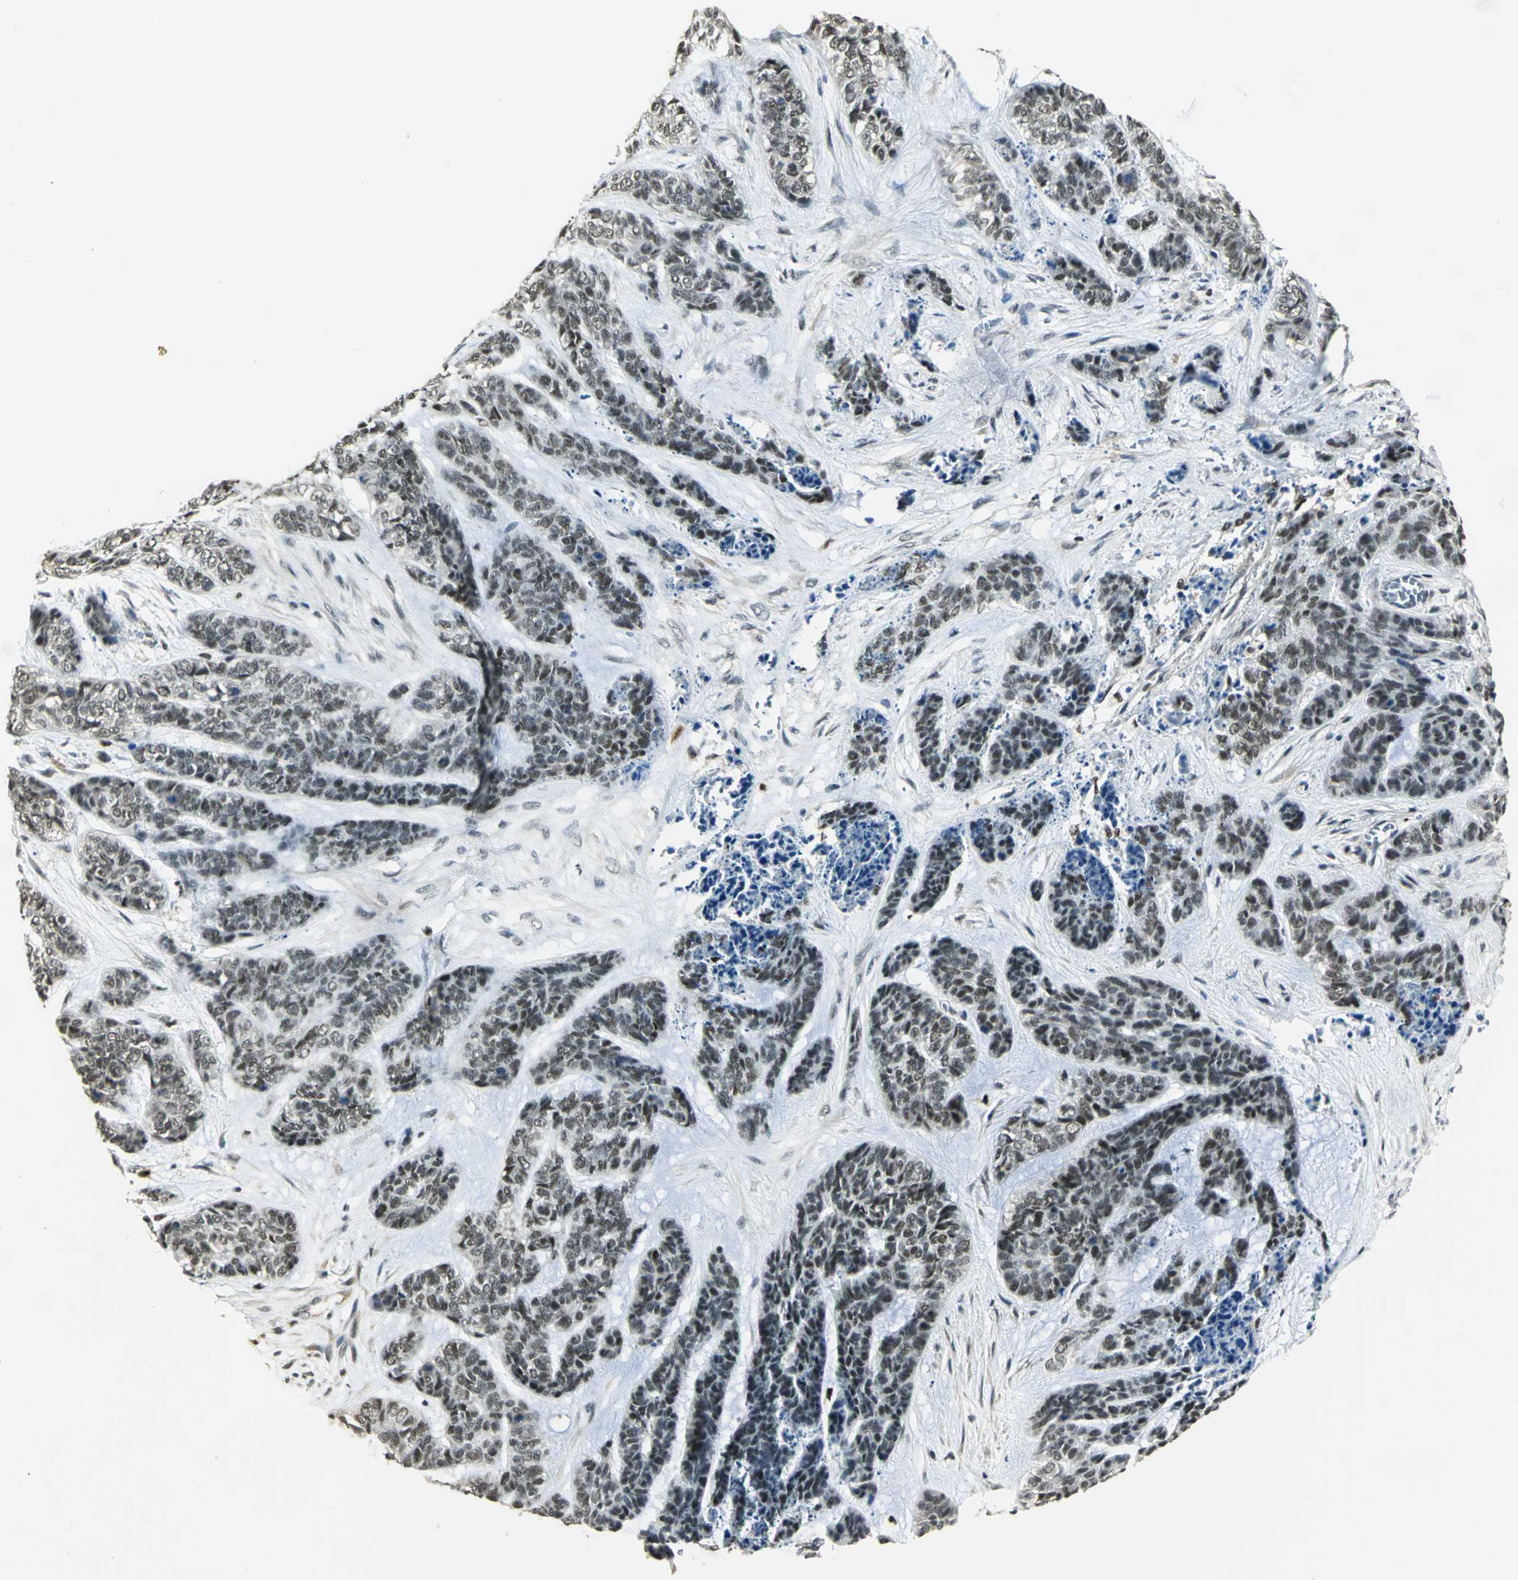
{"staining": {"intensity": "weak", "quantity": ">75%", "location": "nuclear"}, "tissue": "skin cancer", "cell_type": "Tumor cells", "image_type": "cancer", "snomed": [{"axis": "morphology", "description": "Basal cell carcinoma"}, {"axis": "topography", "description": "Skin"}], "caption": "High-power microscopy captured an immunohistochemistry (IHC) micrograph of skin cancer, revealing weak nuclear expression in about >75% of tumor cells.", "gene": "ELF1", "patient": {"sex": "female", "age": 64}}